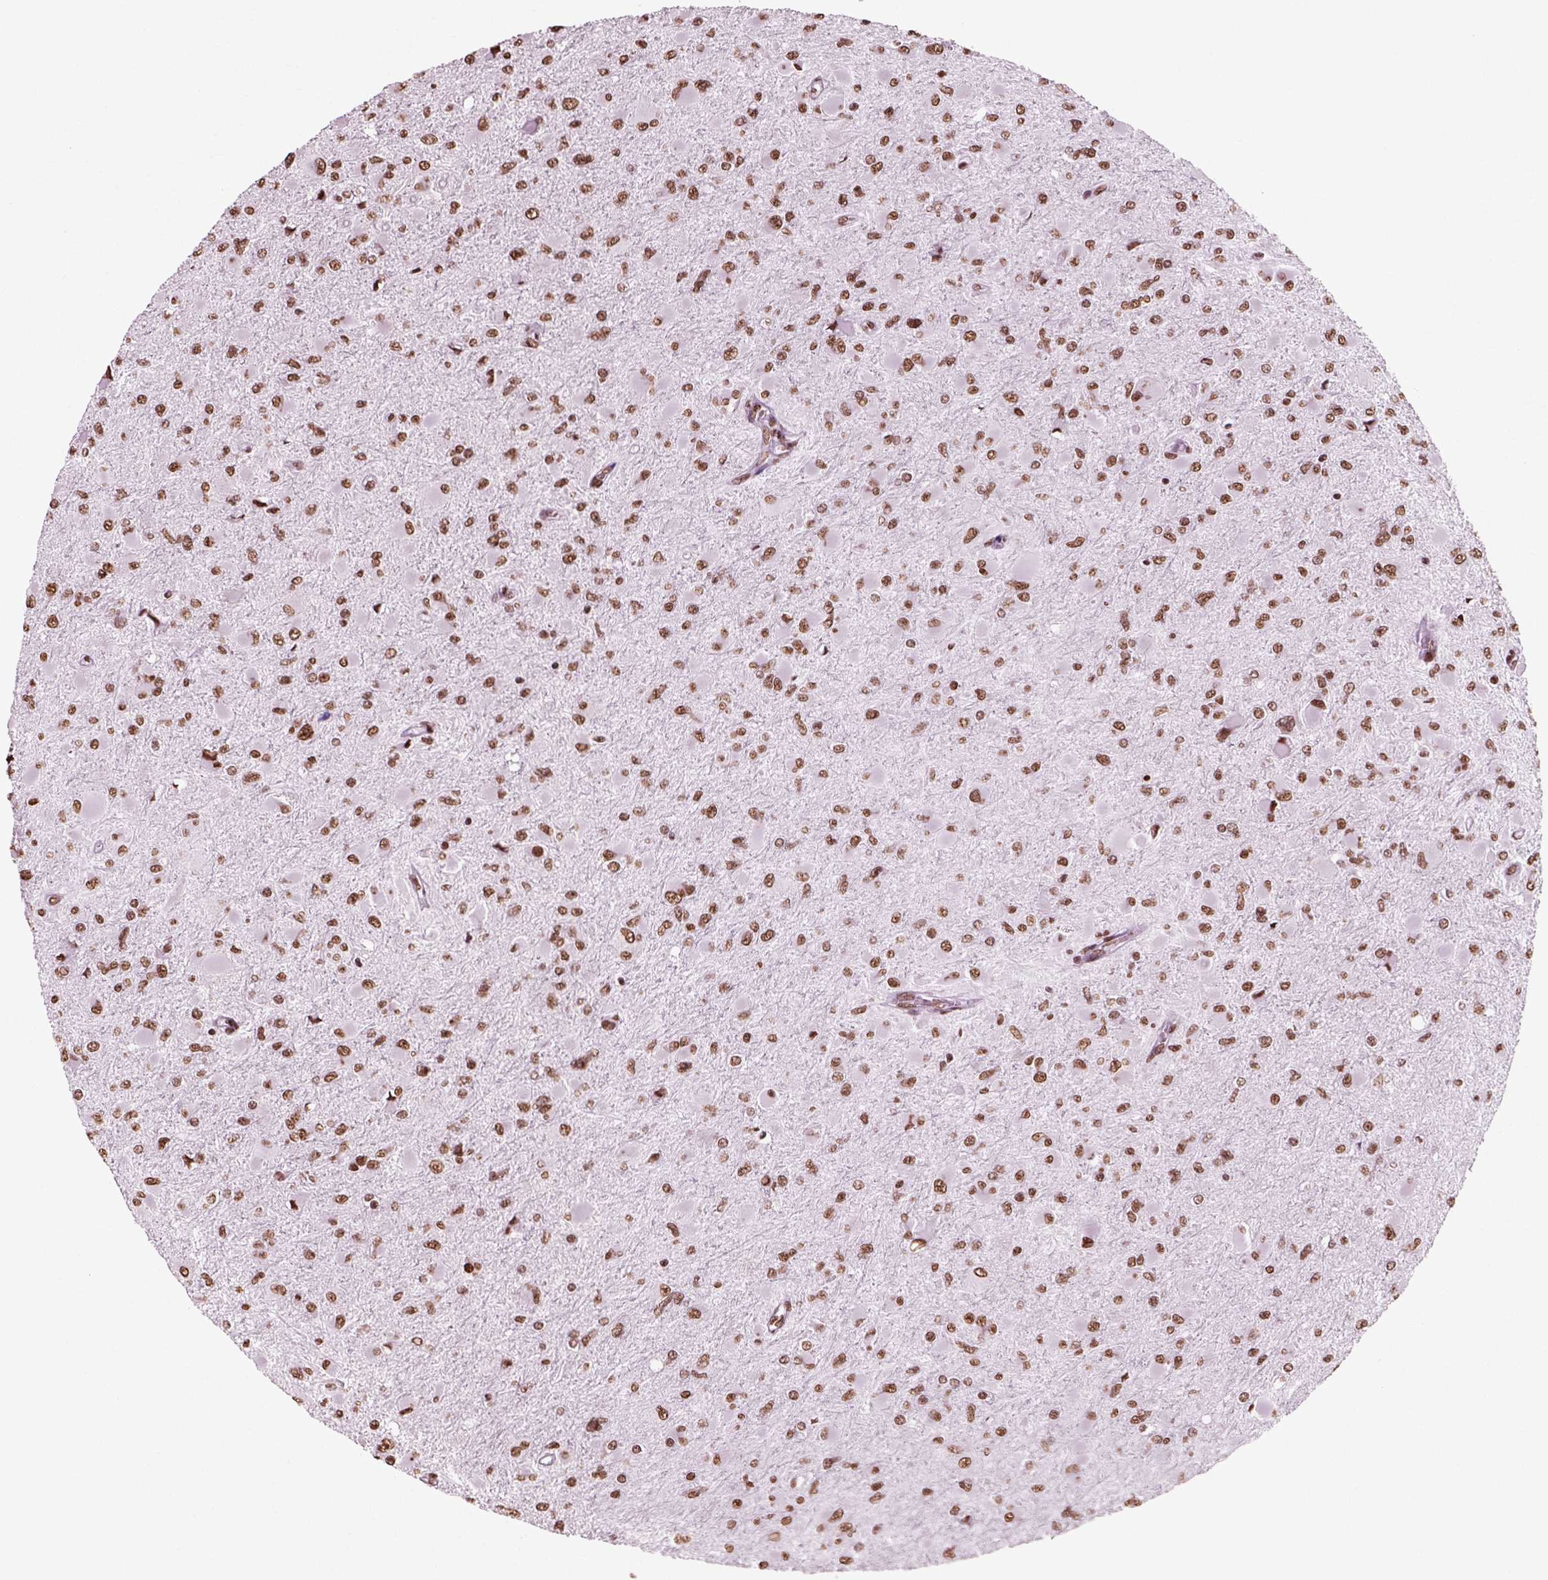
{"staining": {"intensity": "strong", "quantity": ">75%", "location": "nuclear"}, "tissue": "glioma", "cell_type": "Tumor cells", "image_type": "cancer", "snomed": [{"axis": "morphology", "description": "Glioma, malignant, High grade"}, {"axis": "topography", "description": "Cerebral cortex"}], "caption": "Malignant glioma (high-grade) was stained to show a protein in brown. There is high levels of strong nuclear positivity in approximately >75% of tumor cells.", "gene": "POLR1H", "patient": {"sex": "female", "age": 36}}